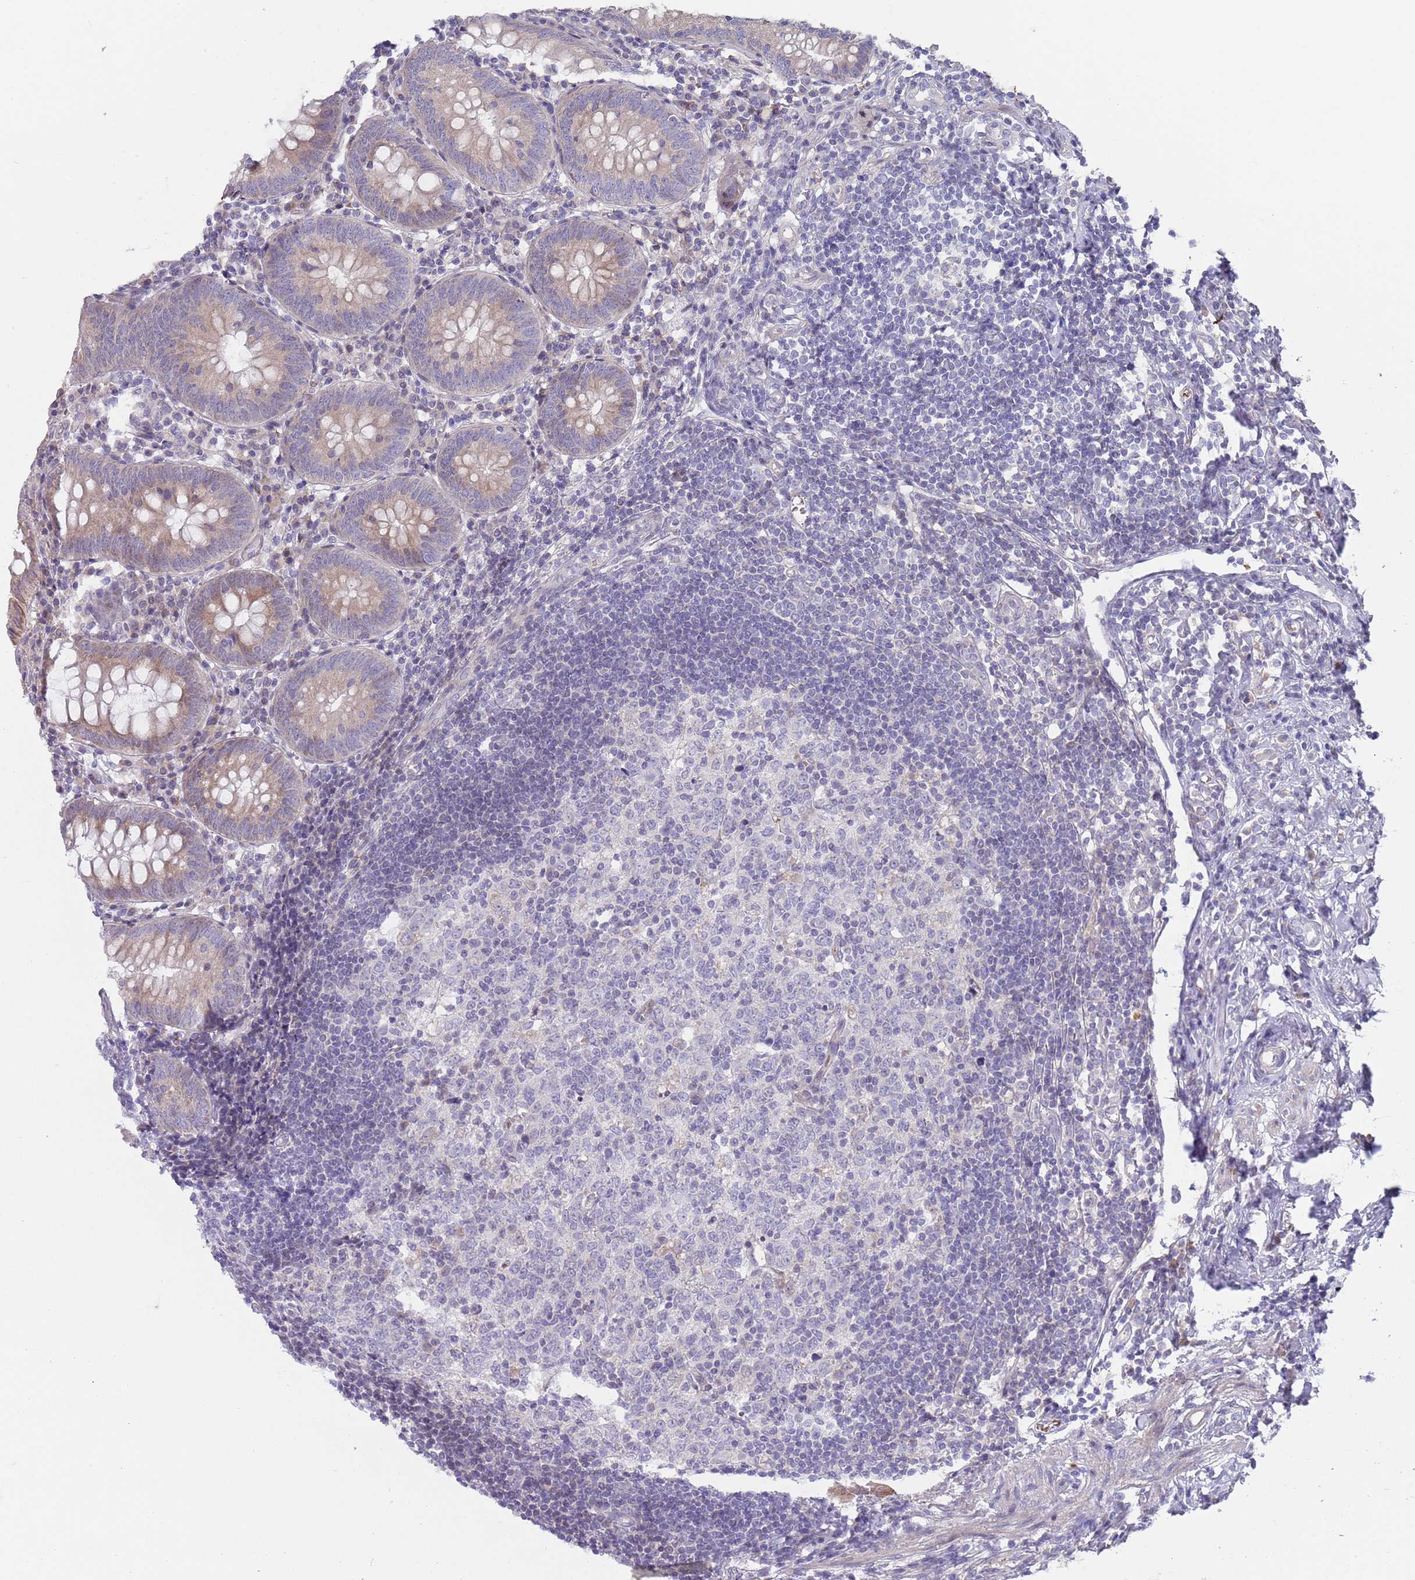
{"staining": {"intensity": "moderate", "quantity": "<25%", "location": "cytoplasmic/membranous"}, "tissue": "appendix", "cell_type": "Glandular cells", "image_type": "normal", "snomed": [{"axis": "morphology", "description": "Normal tissue, NOS"}, {"axis": "topography", "description": "Appendix"}], "caption": "Glandular cells reveal low levels of moderate cytoplasmic/membranous positivity in approximately <25% of cells in benign appendix.", "gene": "PRAC1", "patient": {"sex": "female", "age": 54}}